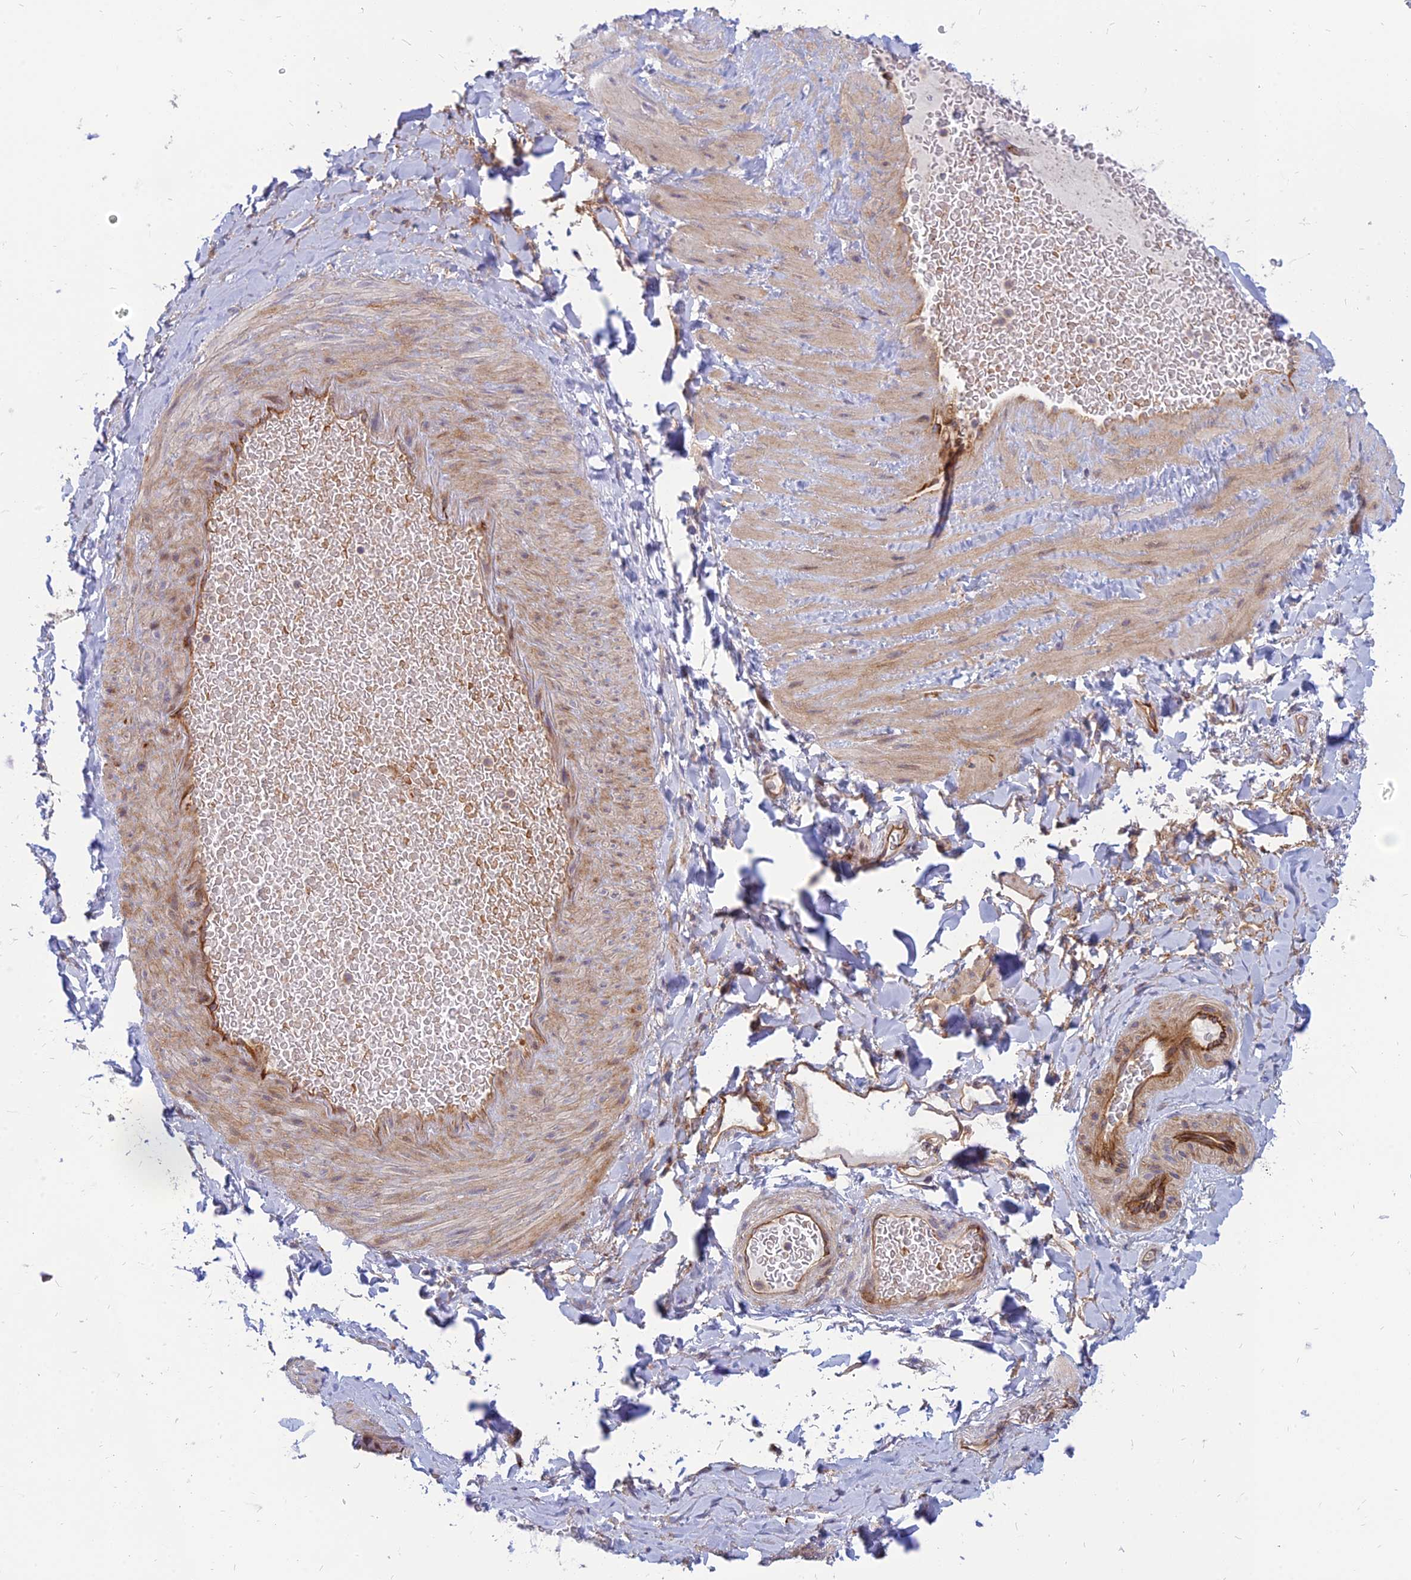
{"staining": {"intensity": "weak", "quantity": ">75%", "location": "cytoplasmic/membranous"}, "tissue": "soft tissue", "cell_type": "Fibroblasts", "image_type": "normal", "snomed": [{"axis": "morphology", "description": "Normal tissue, NOS"}, {"axis": "topography", "description": "Soft tissue"}, {"axis": "topography", "description": "Vascular tissue"}], "caption": "Immunohistochemical staining of normal human soft tissue displays >75% levels of weak cytoplasmic/membranous protein staining in approximately >75% of fibroblasts. The protein of interest is shown in brown color, while the nuclei are stained blue.", "gene": "PHKA2", "patient": {"sex": "male", "age": 54}}